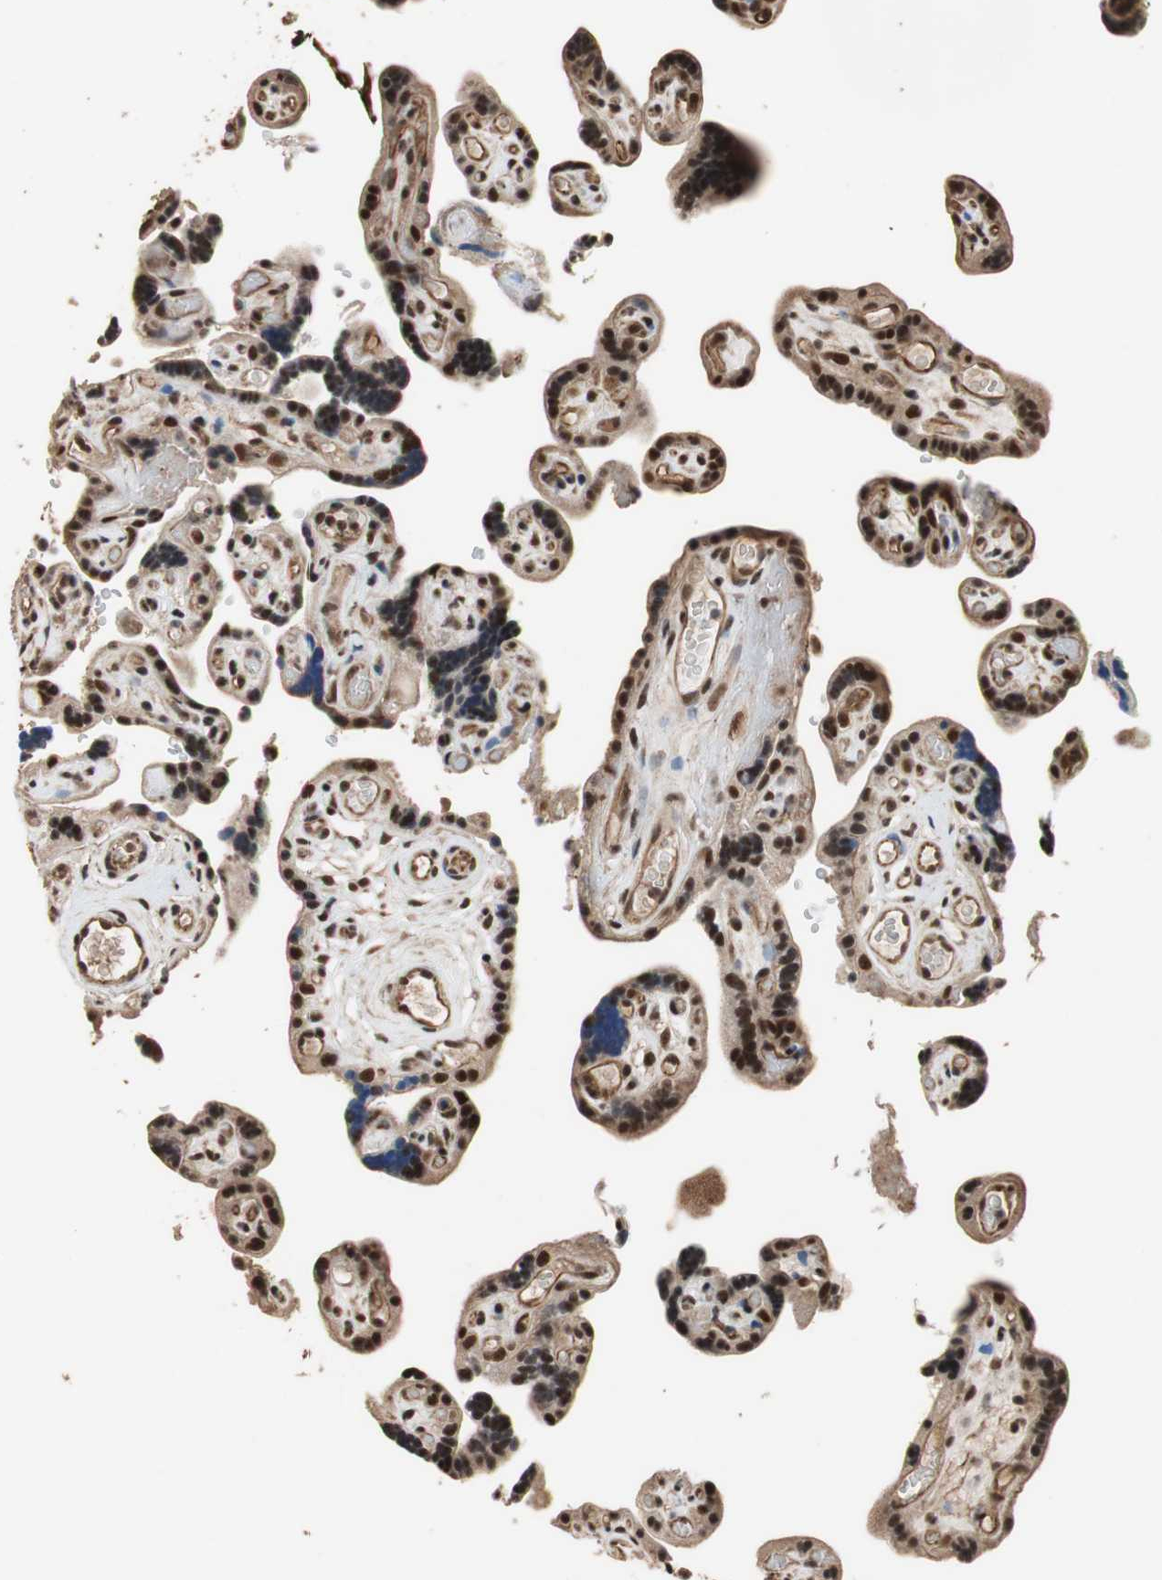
{"staining": {"intensity": "strong", "quantity": ">75%", "location": "nuclear"}, "tissue": "placenta", "cell_type": "Decidual cells", "image_type": "normal", "snomed": [{"axis": "morphology", "description": "Normal tissue, NOS"}, {"axis": "topography", "description": "Placenta"}], "caption": "IHC photomicrograph of normal placenta: placenta stained using immunohistochemistry demonstrates high levels of strong protein expression localized specifically in the nuclear of decidual cells, appearing as a nuclear brown color.", "gene": "CDC5L", "patient": {"sex": "female", "age": 30}}